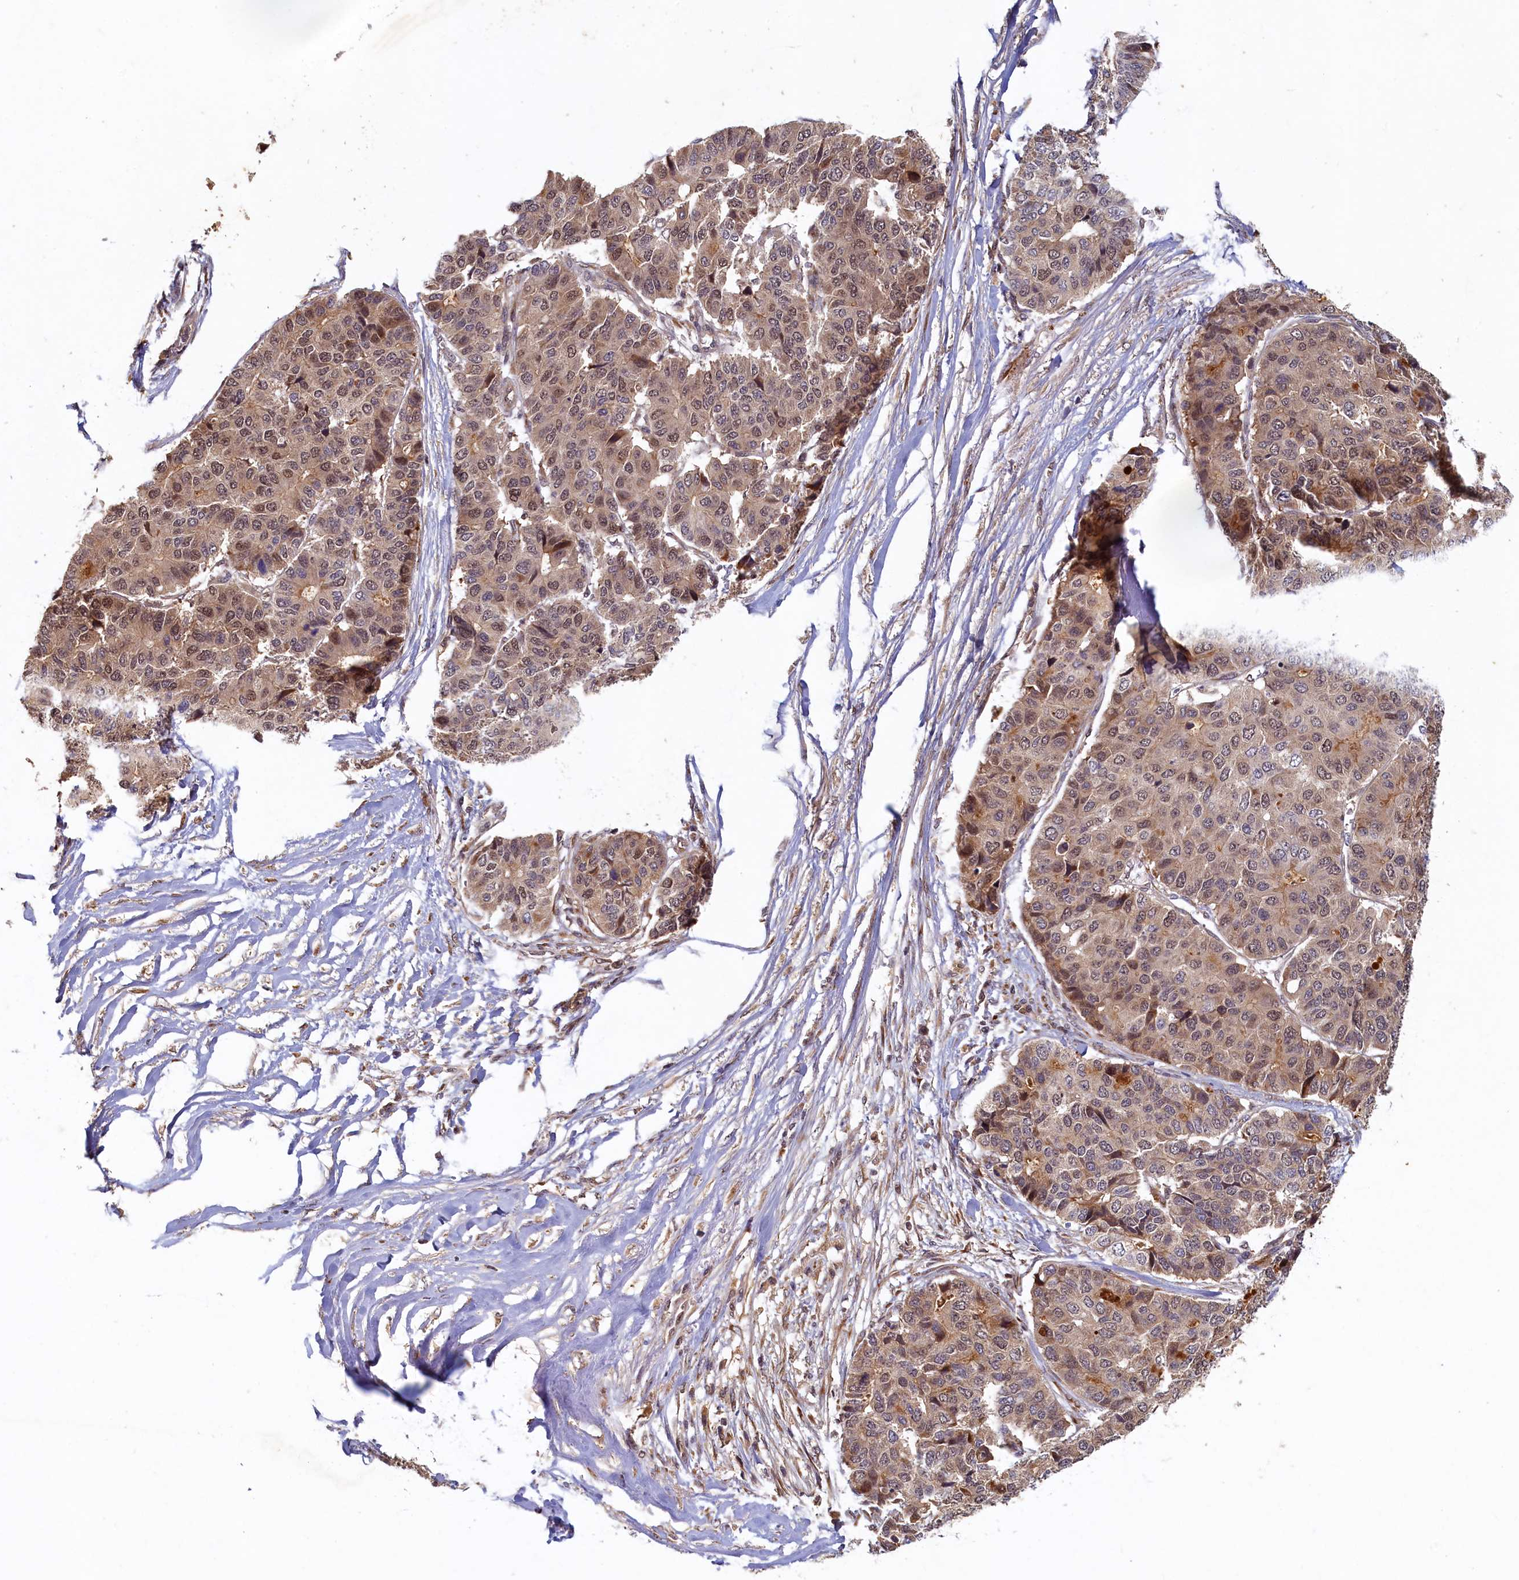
{"staining": {"intensity": "moderate", "quantity": "<25%", "location": "cytoplasmic/membranous,nuclear"}, "tissue": "pancreatic cancer", "cell_type": "Tumor cells", "image_type": "cancer", "snomed": [{"axis": "morphology", "description": "Adenocarcinoma, NOS"}, {"axis": "topography", "description": "Pancreas"}], "caption": "The immunohistochemical stain highlights moderate cytoplasmic/membranous and nuclear staining in tumor cells of pancreatic cancer tissue.", "gene": "LCMT2", "patient": {"sex": "male", "age": 50}}